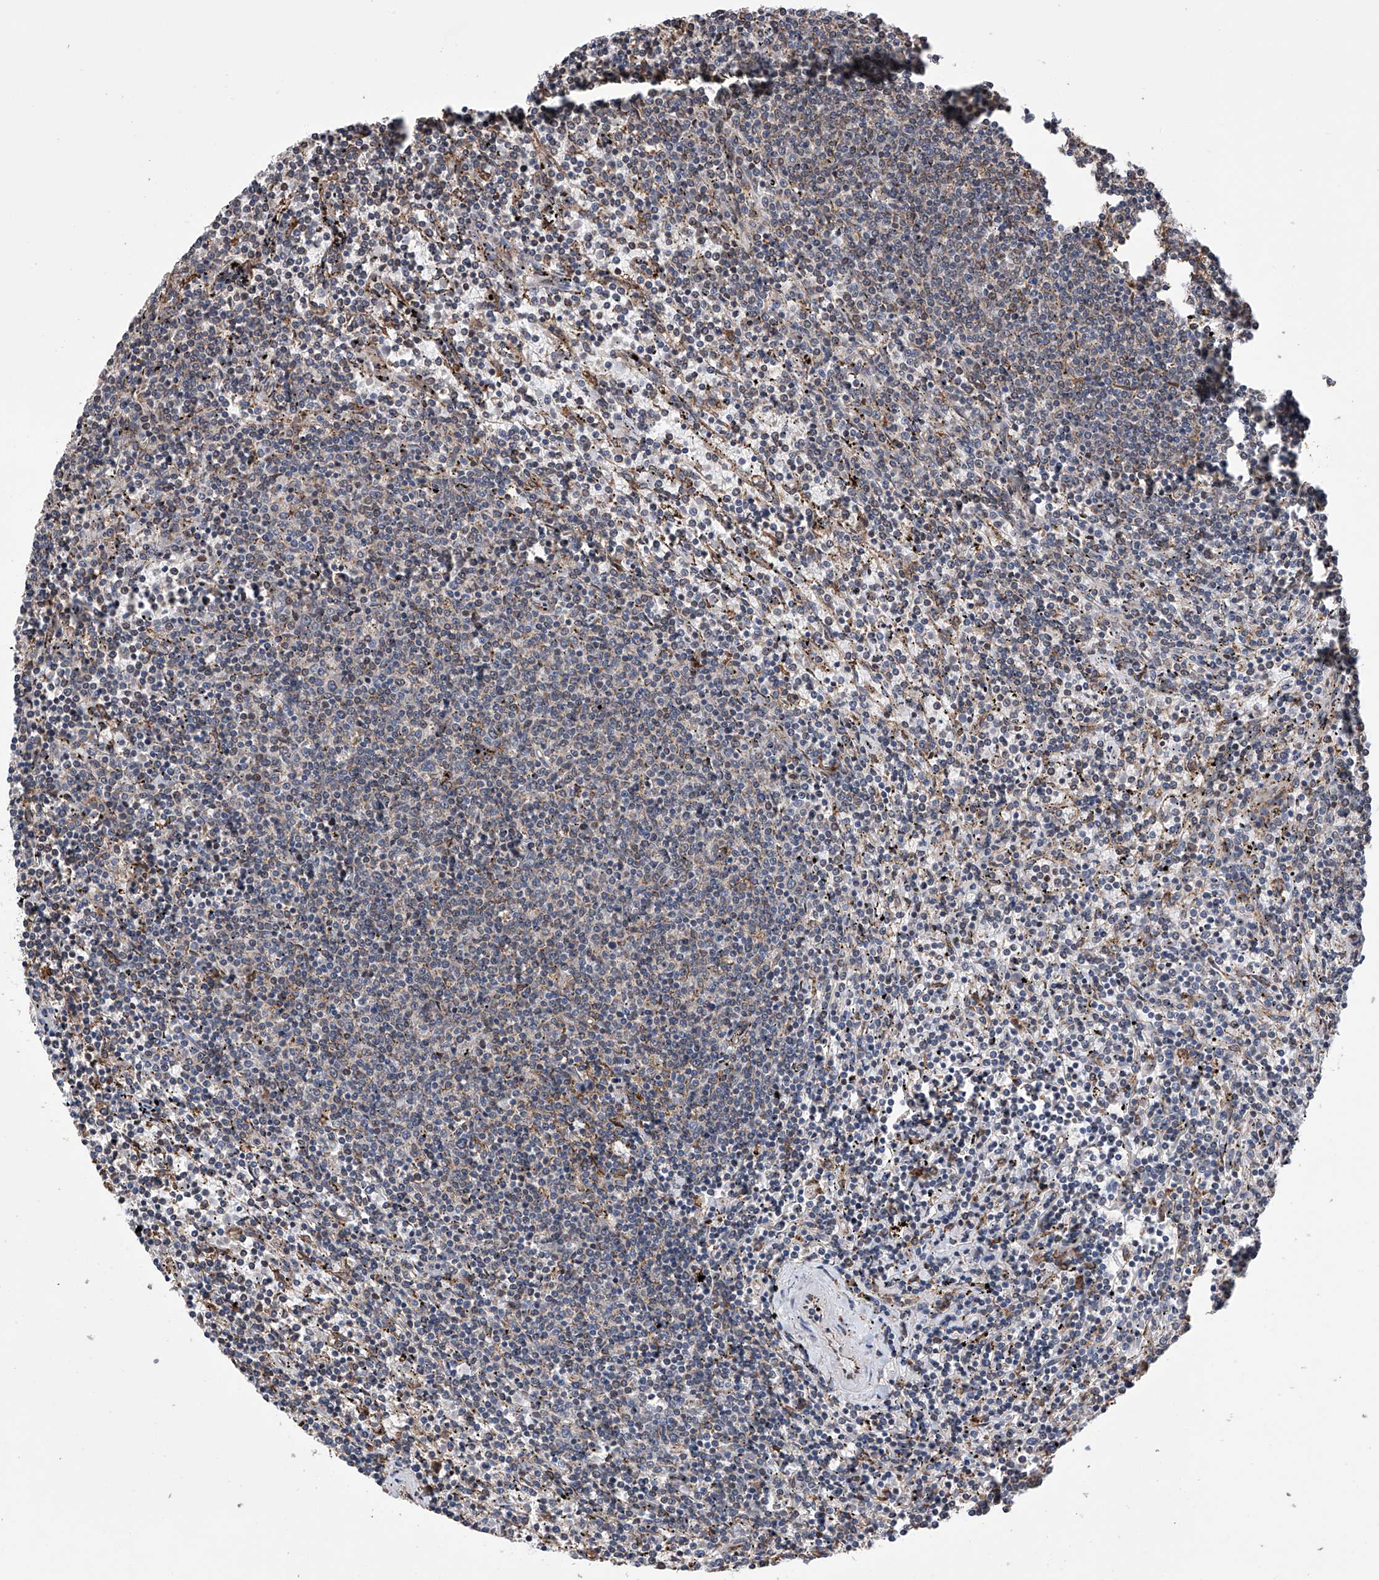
{"staining": {"intensity": "negative", "quantity": "none", "location": "none"}, "tissue": "lymphoma", "cell_type": "Tumor cells", "image_type": "cancer", "snomed": [{"axis": "morphology", "description": "Malignant lymphoma, non-Hodgkin's type, Low grade"}, {"axis": "topography", "description": "Spleen"}], "caption": "DAB immunohistochemical staining of lymphoma exhibits no significant expression in tumor cells. (Immunohistochemistry, brightfield microscopy, high magnification).", "gene": "DNAH8", "patient": {"sex": "female", "age": 50}}